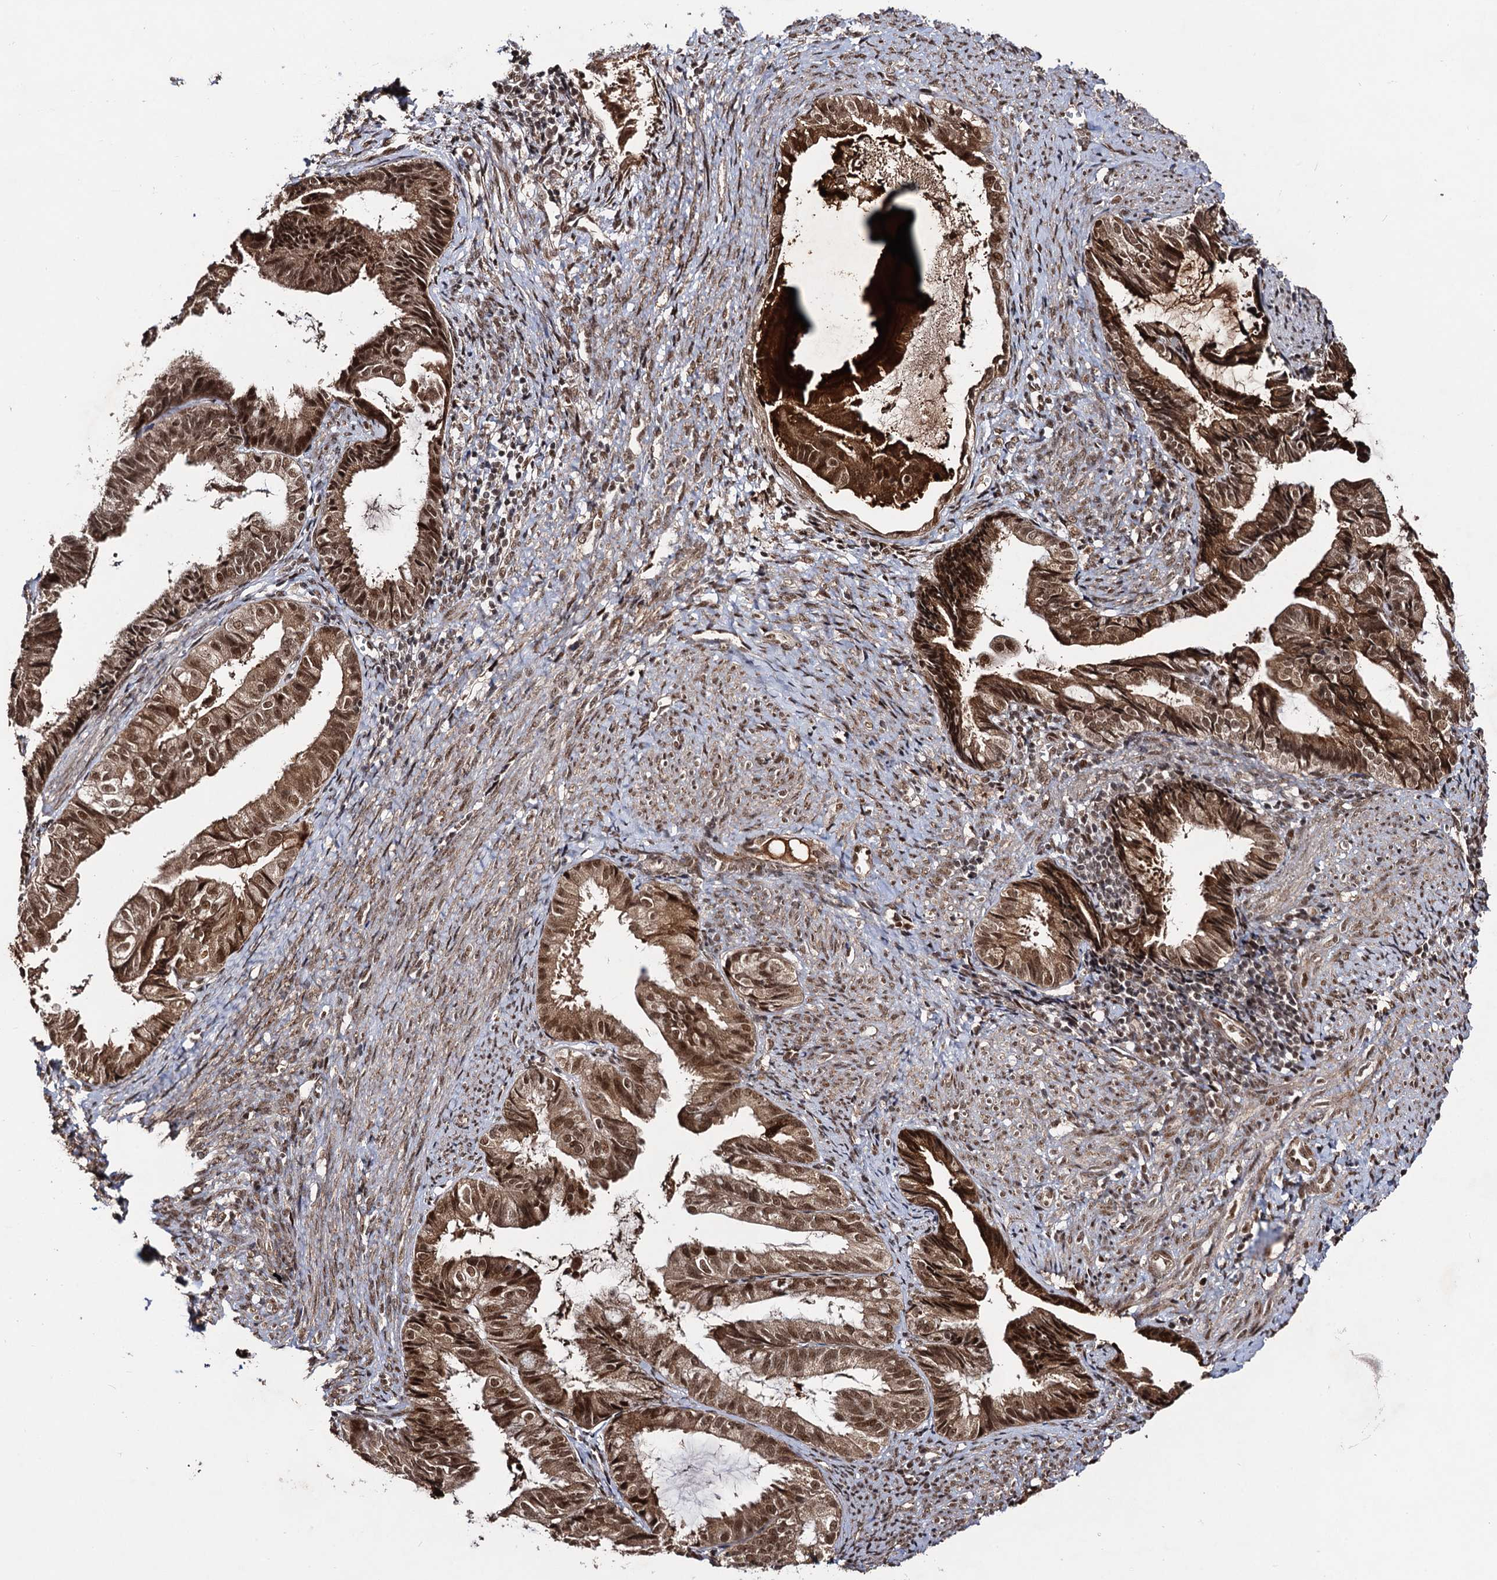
{"staining": {"intensity": "strong", "quantity": "25%-75%", "location": "cytoplasmic/membranous,nuclear"}, "tissue": "endometrial cancer", "cell_type": "Tumor cells", "image_type": "cancer", "snomed": [{"axis": "morphology", "description": "Adenocarcinoma, NOS"}, {"axis": "topography", "description": "Endometrium"}], "caption": "A micrograph showing strong cytoplasmic/membranous and nuclear positivity in approximately 25%-75% of tumor cells in endometrial cancer (adenocarcinoma), as visualized by brown immunohistochemical staining.", "gene": "SFSWAP", "patient": {"sex": "female", "age": 86}}